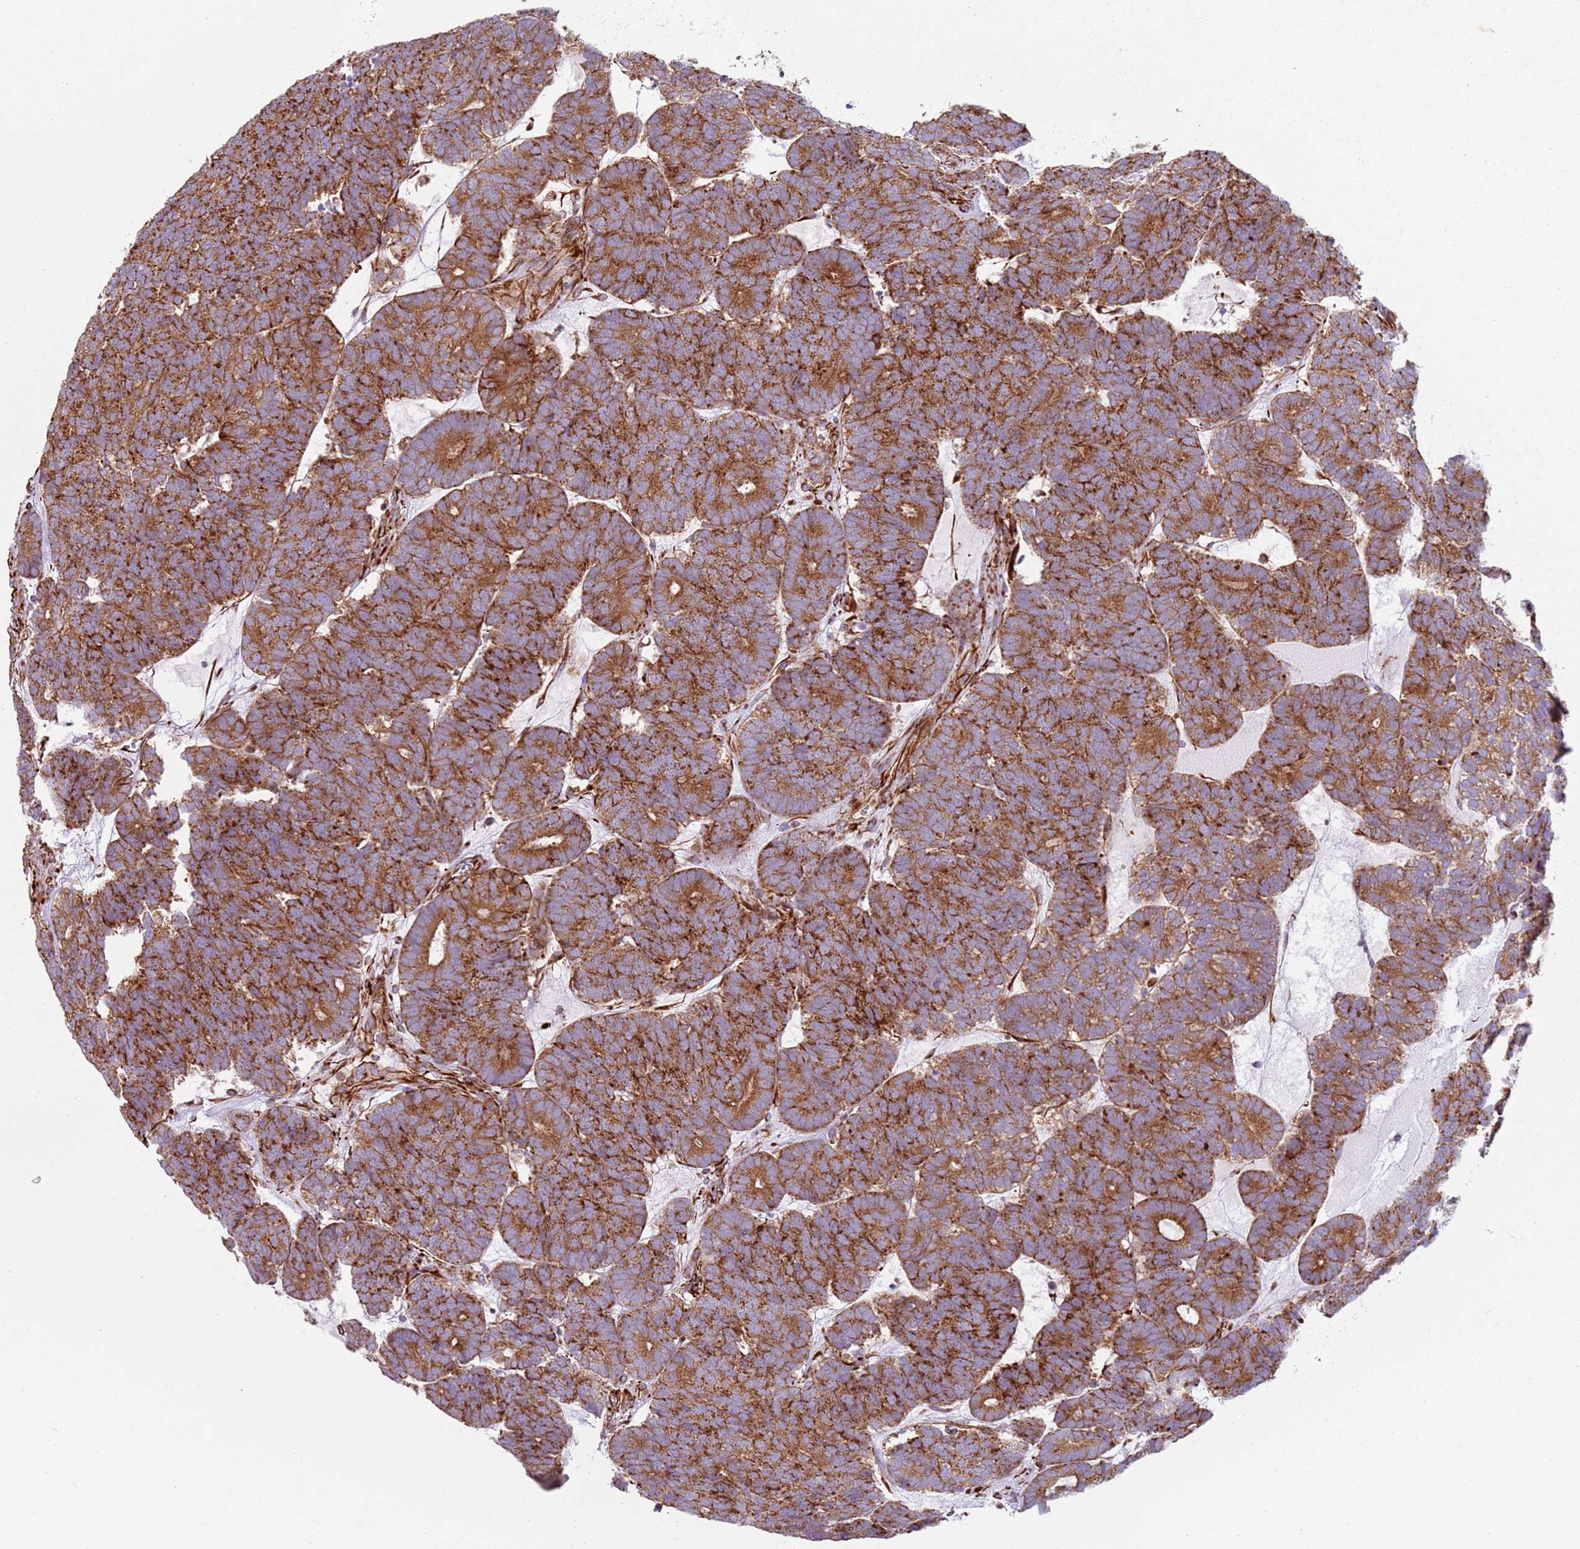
{"staining": {"intensity": "strong", "quantity": ">75%", "location": "cytoplasmic/membranous"}, "tissue": "head and neck cancer", "cell_type": "Tumor cells", "image_type": "cancer", "snomed": [{"axis": "morphology", "description": "Adenocarcinoma, NOS"}, {"axis": "topography", "description": "Head-Neck"}], "caption": "Adenocarcinoma (head and neck) stained for a protein displays strong cytoplasmic/membranous positivity in tumor cells.", "gene": "SNAPIN", "patient": {"sex": "female", "age": 81}}